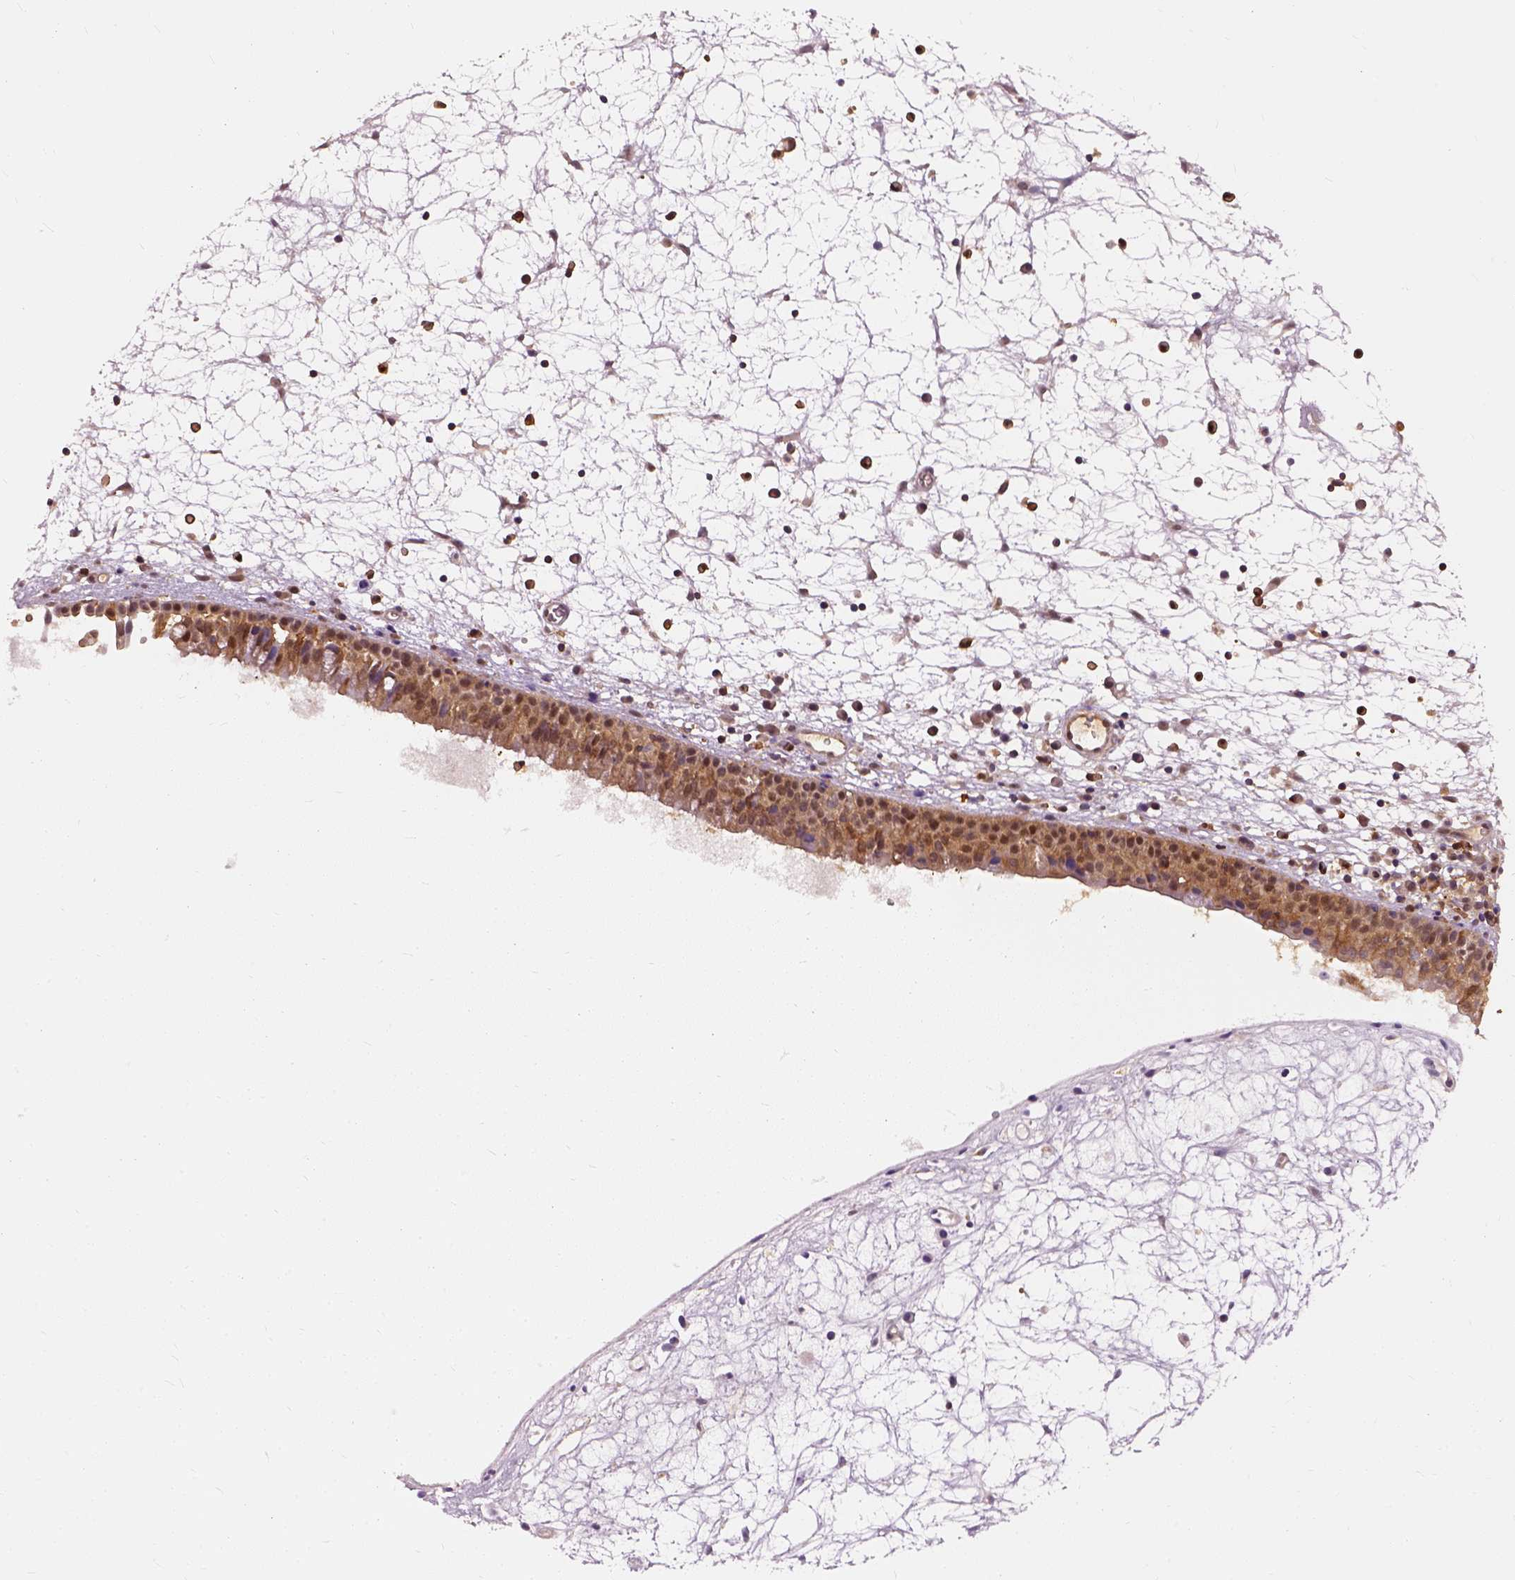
{"staining": {"intensity": "moderate", "quantity": ">75%", "location": "cytoplasmic/membranous"}, "tissue": "nasopharynx", "cell_type": "Respiratory epithelial cells", "image_type": "normal", "snomed": [{"axis": "morphology", "description": "Normal tissue, NOS"}, {"axis": "topography", "description": "Nasopharynx"}], "caption": "Immunohistochemistry (IHC) of unremarkable human nasopharynx demonstrates medium levels of moderate cytoplasmic/membranous expression in about >75% of respiratory epithelial cells.", "gene": "GPI", "patient": {"sex": "male", "age": 61}}